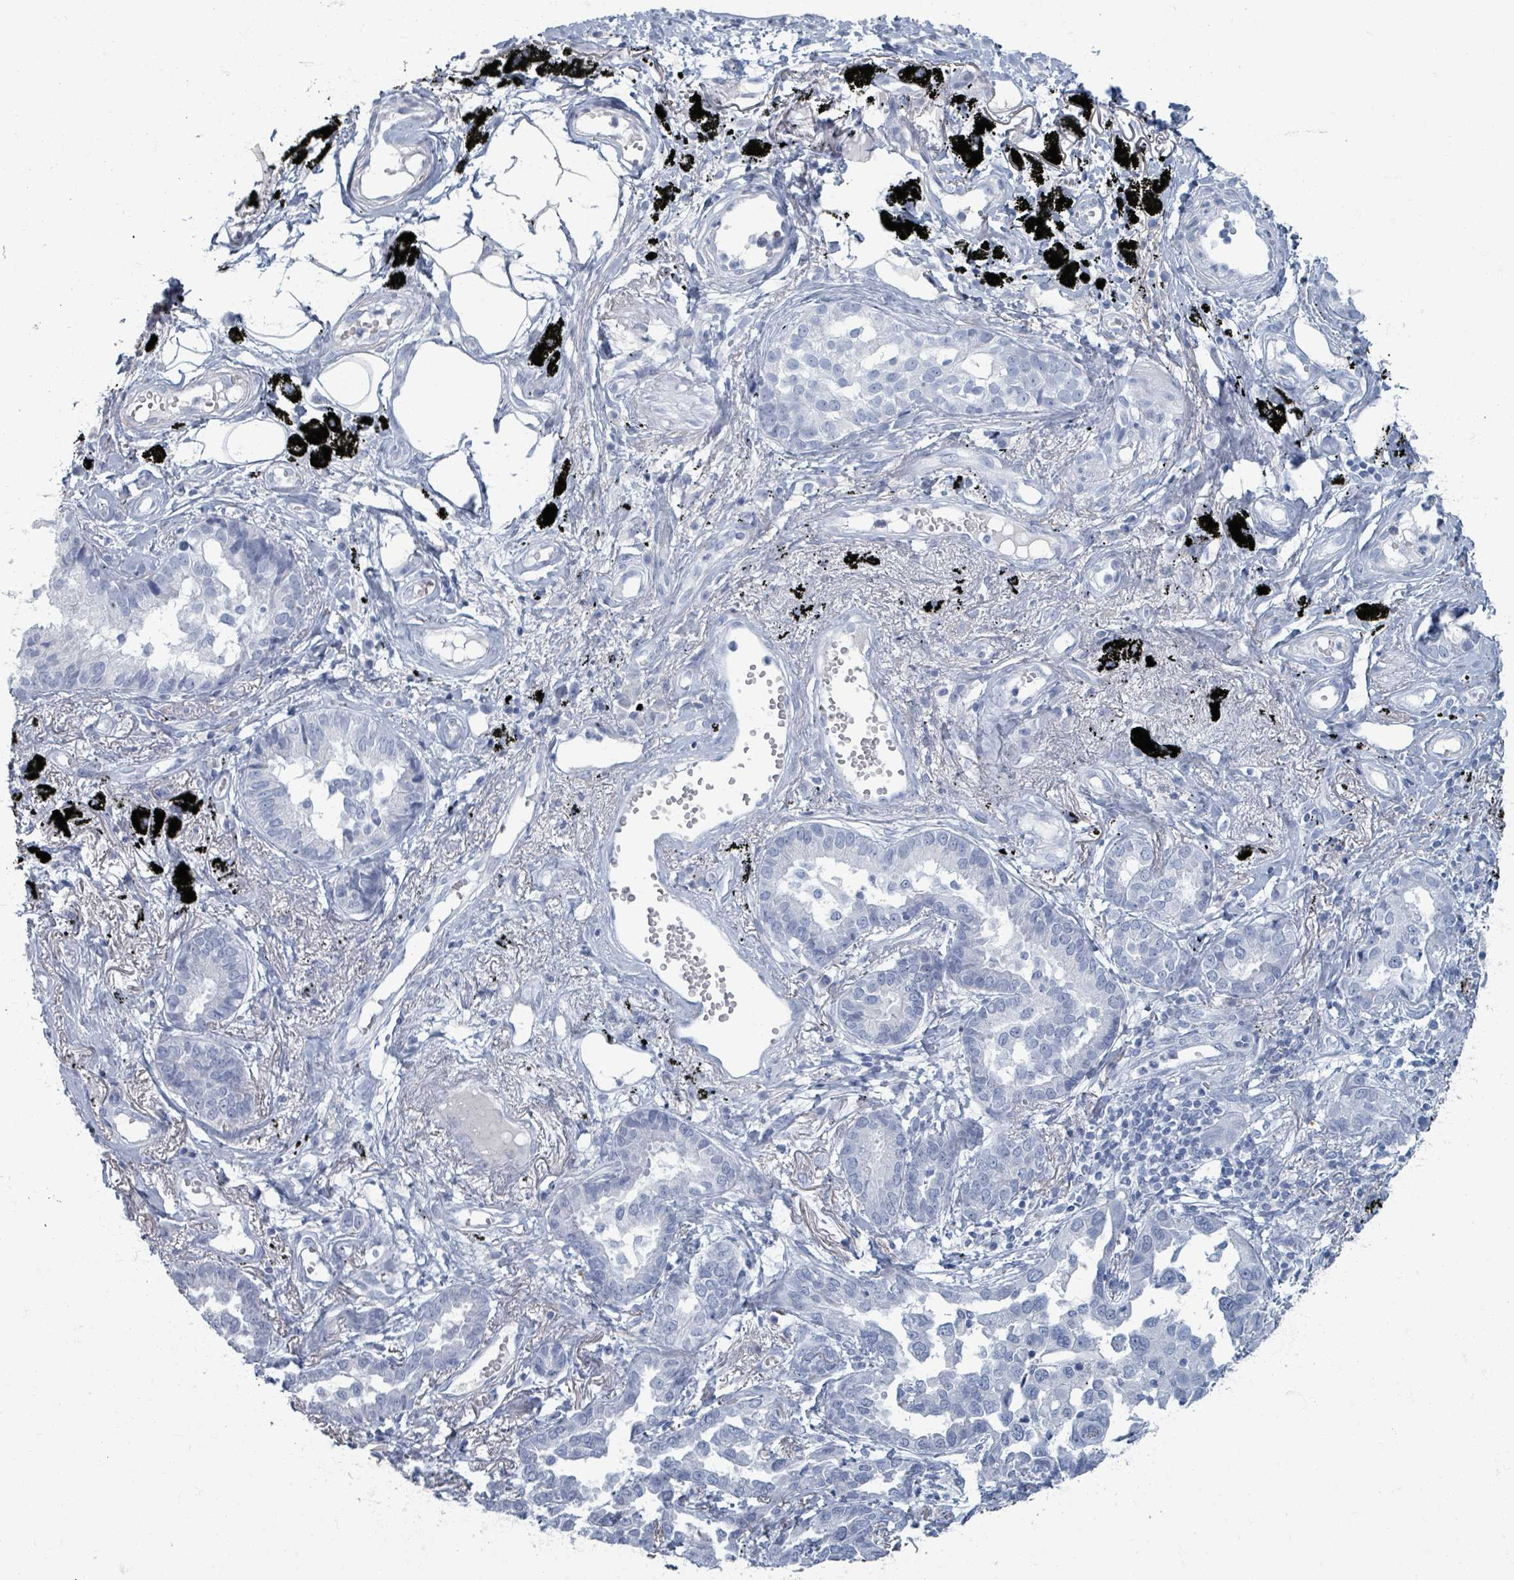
{"staining": {"intensity": "negative", "quantity": "none", "location": "none"}, "tissue": "lung cancer", "cell_type": "Tumor cells", "image_type": "cancer", "snomed": [{"axis": "morphology", "description": "Adenocarcinoma, NOS"}, {"axis": "topography", "description": "Lung"}], "caption": "The histopathology image demonstrates no staining of tumor cells in adenocarcinoma (lung). (Immunohistochemistry (ihc), brightfield microscopy, high magnification).", "gene": "TAS2R1", "patient": {"sex": "male", "age": 67}}